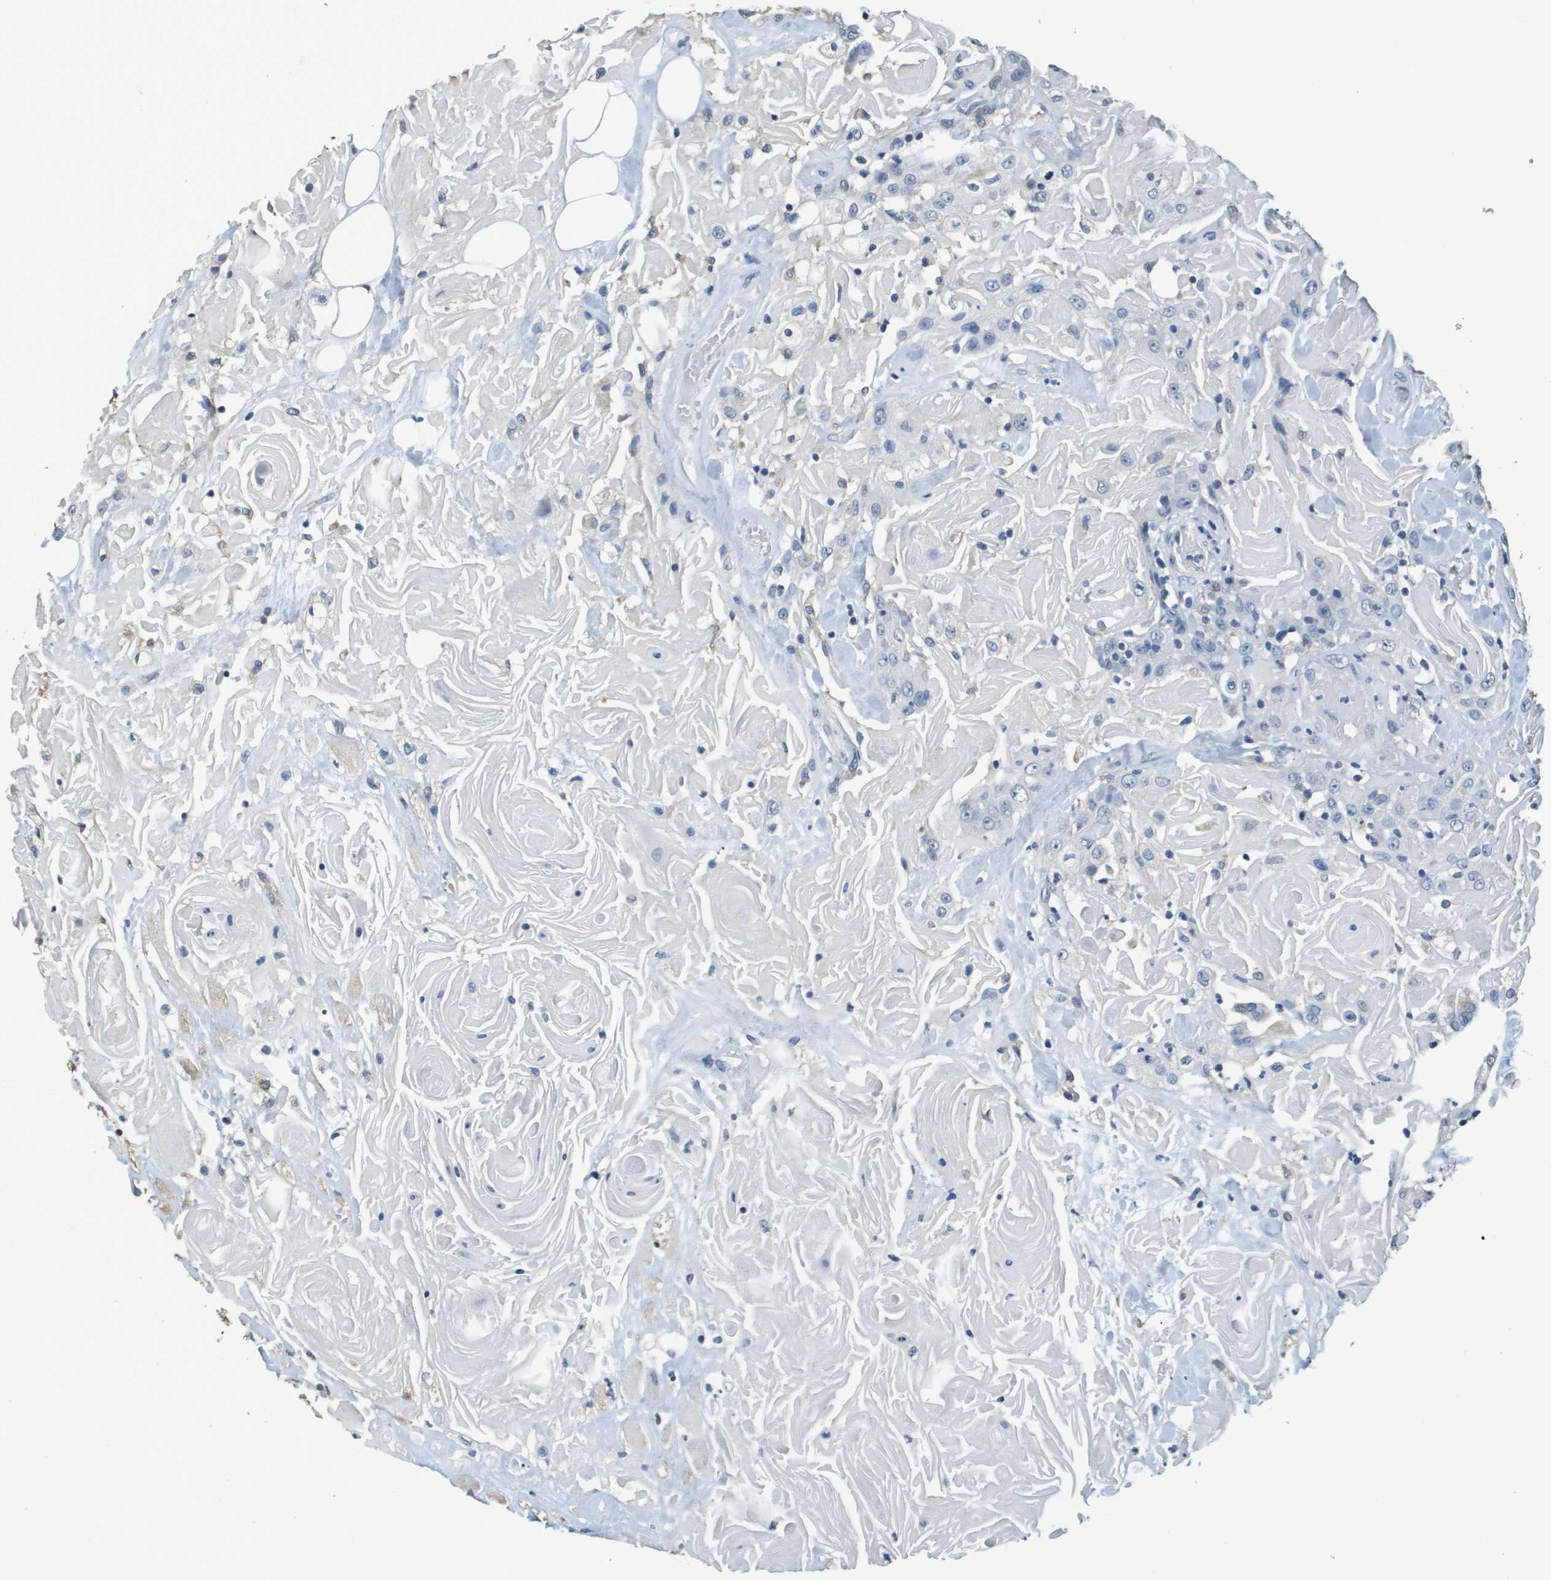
{"staining": {"intensity": "negative", "quantity": "none", "location": "none"}, "tissue": "head and neck cancer", "cell_type": "Tumor cells", "image_type": "cancer", "snomed": [{"axis": "morphology", "description": "Squamous cell carcinoma, NOS"}, {"axis": "topography", "description": "Head-Neck"}], "caption": "Immunohistochemistry photomicrograph of head and neck cancer (squamous cell carcinoma) stained for a protein (brown), which shows no positivity in tumor cells.", "gene": "MT3", "patient": {"sex": "female", "age": 84}}